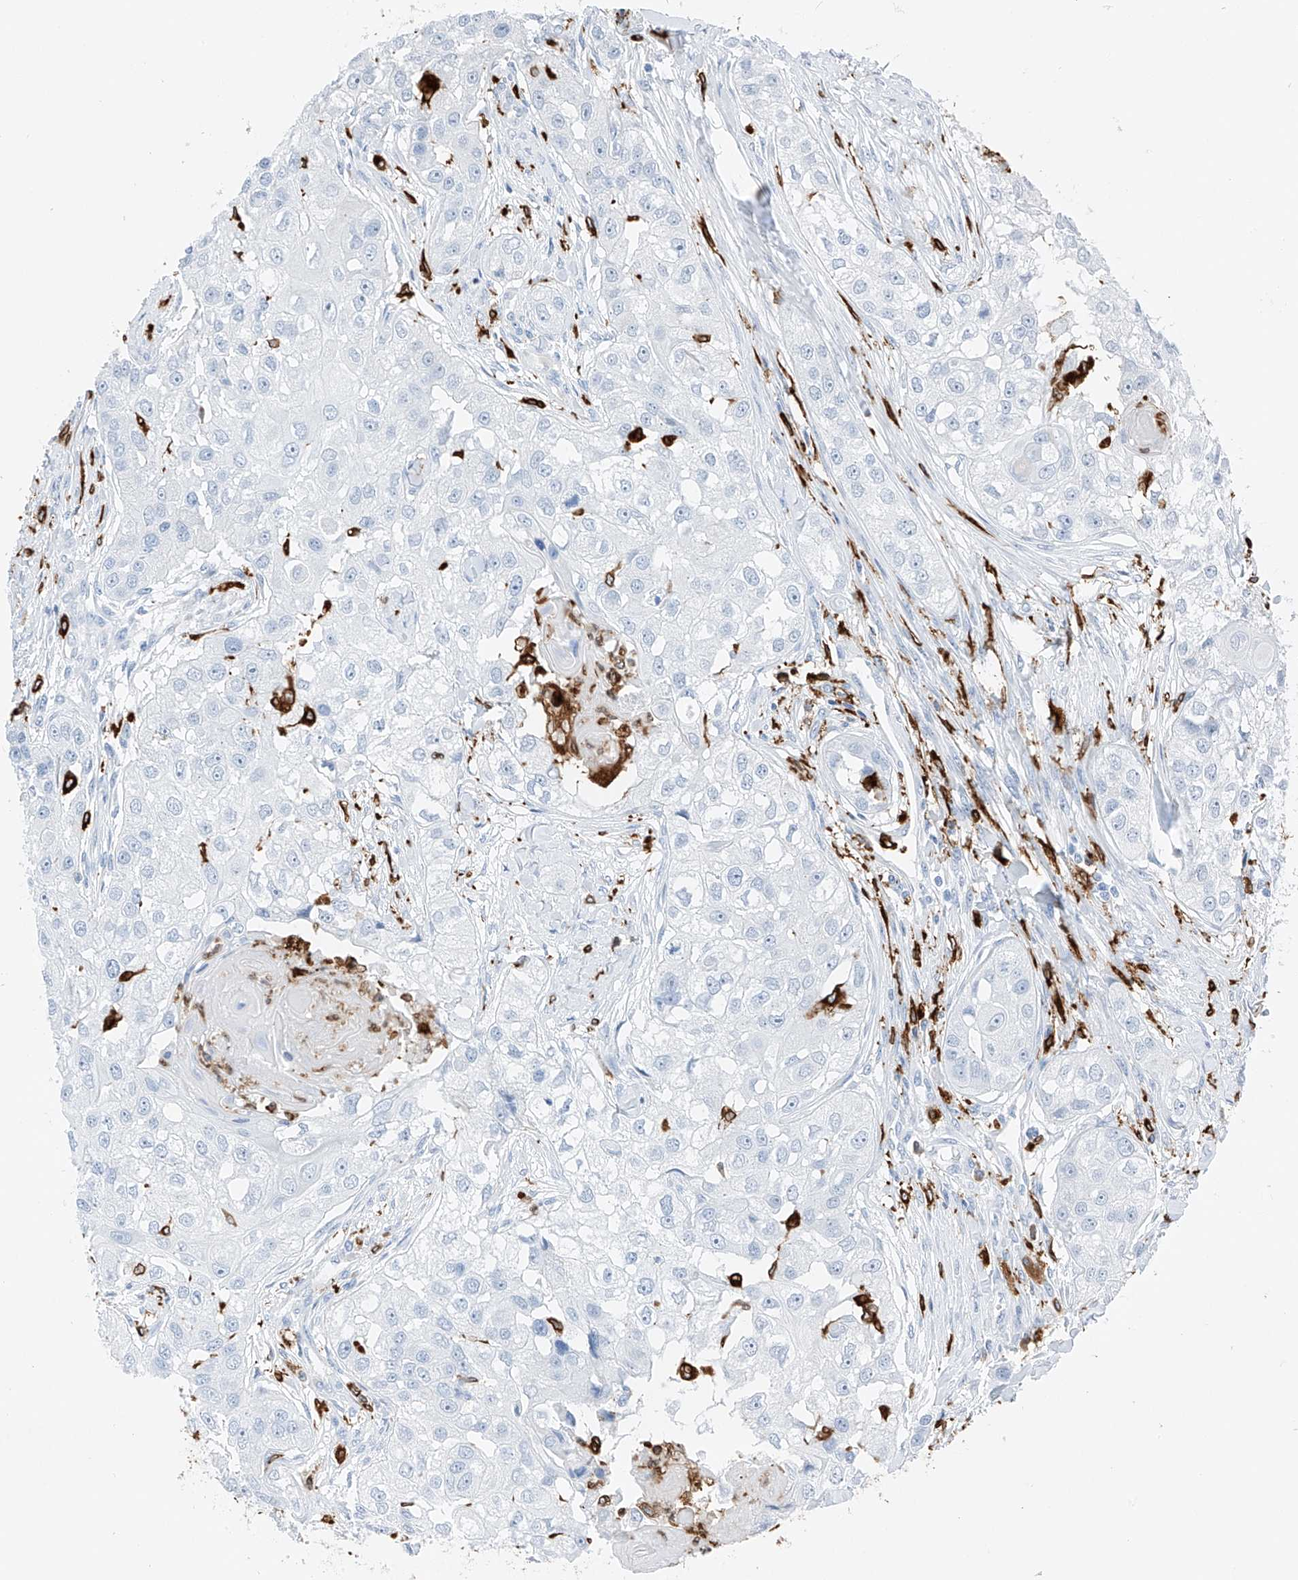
{"staining": {"intensity": "negative", "quantity": "none", "location": "none"}, "tissue": "head and neck cancer", "cell_type": "Tumor cells", "image_type": "cancer", "snomed": [{"axis": "morphology", "description": "Normal tissue, NOS"}, {"axis": "morphology", "description": "Squamous cell carcinoma, NOS"}, {"axis": "topography", "description": "Skeletal muscle"}, {"axis": "topography", "description": "Head-Neck"}], "caption": "DAB immunohistochemical staining of head and neck cancer reveals no significant expression in tumor cells. Brightfield microscopy of immunohistochemistry (IHC) stained with DAB (brown) and hematoxylin (blue), captured at high magnification.", "gene": "TBXAS1", "patient": {"sex": "male", "age": 51}}